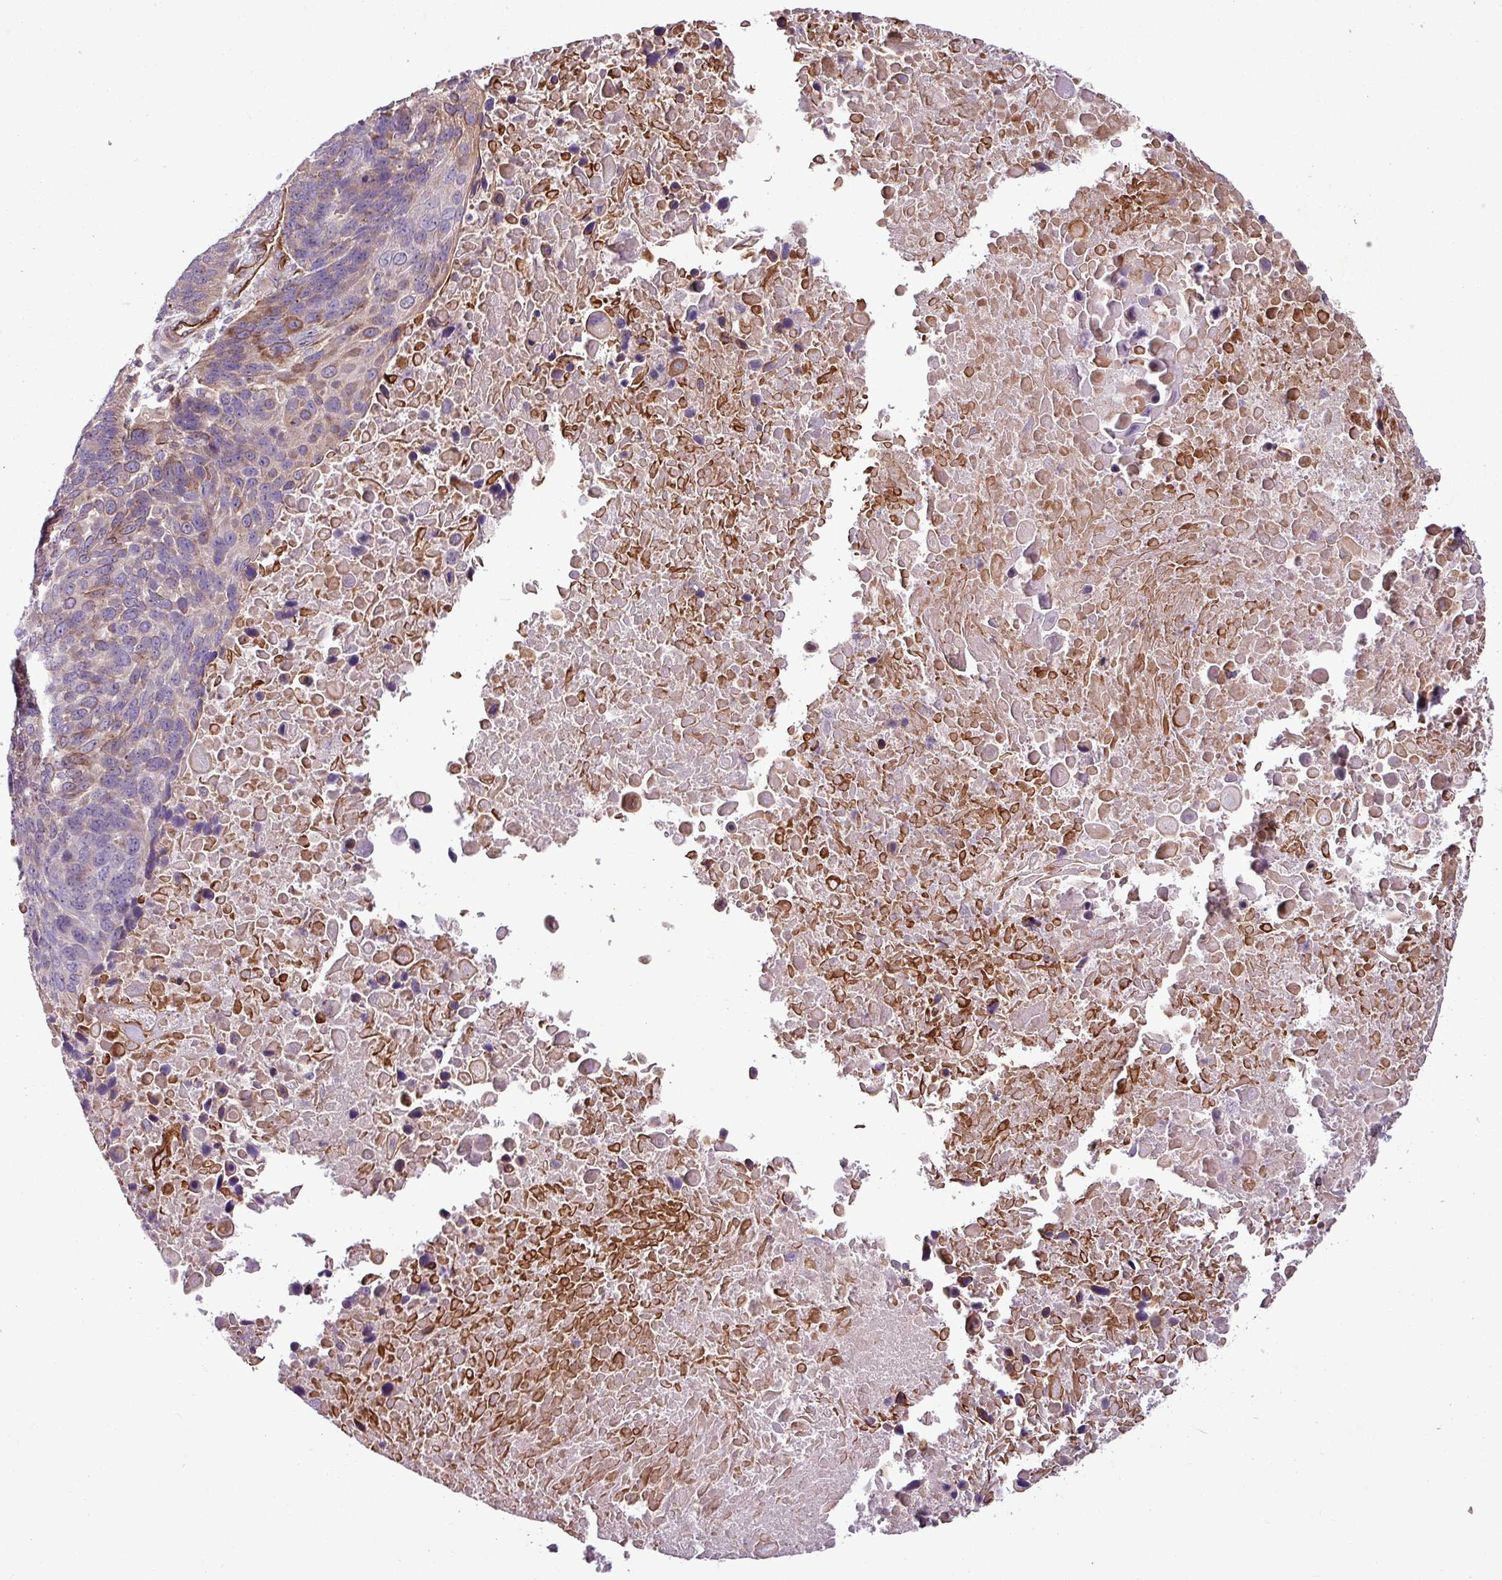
{"staining": {"intensity": "moderate", "quantity": "<25%", "location": "cytoplasmic/membranous"}, "tissue": "lung cancer", "cell_type": "Tumor cells", "image_type": "cancer", "snomed": [{"axis": "morphology", "description": "Normal tissue, NOS"}, {"axis": "morphology", "description": "Squamous cell carcinoma, NOS"}, {"axis": "topography", "description": "Lymph node"}, {"axis": "topography", "description": "Lung"}], "caption": "IHC staining of lung cancer (squamous cell carcinoma), which reveals low levels of moderate cytoplasmic/membranous positivity in about <25% of tumor cells indicating moderate cytoplasmic/membranous protein staining. The staining was performed using DAB (3,3'-diaminobenzidine) (brown) for protein detection and nuclei were counterstained in hematoxylin (blue).", "gene": "ZNF106", "patient": {"sex": "male", "age": 66}}